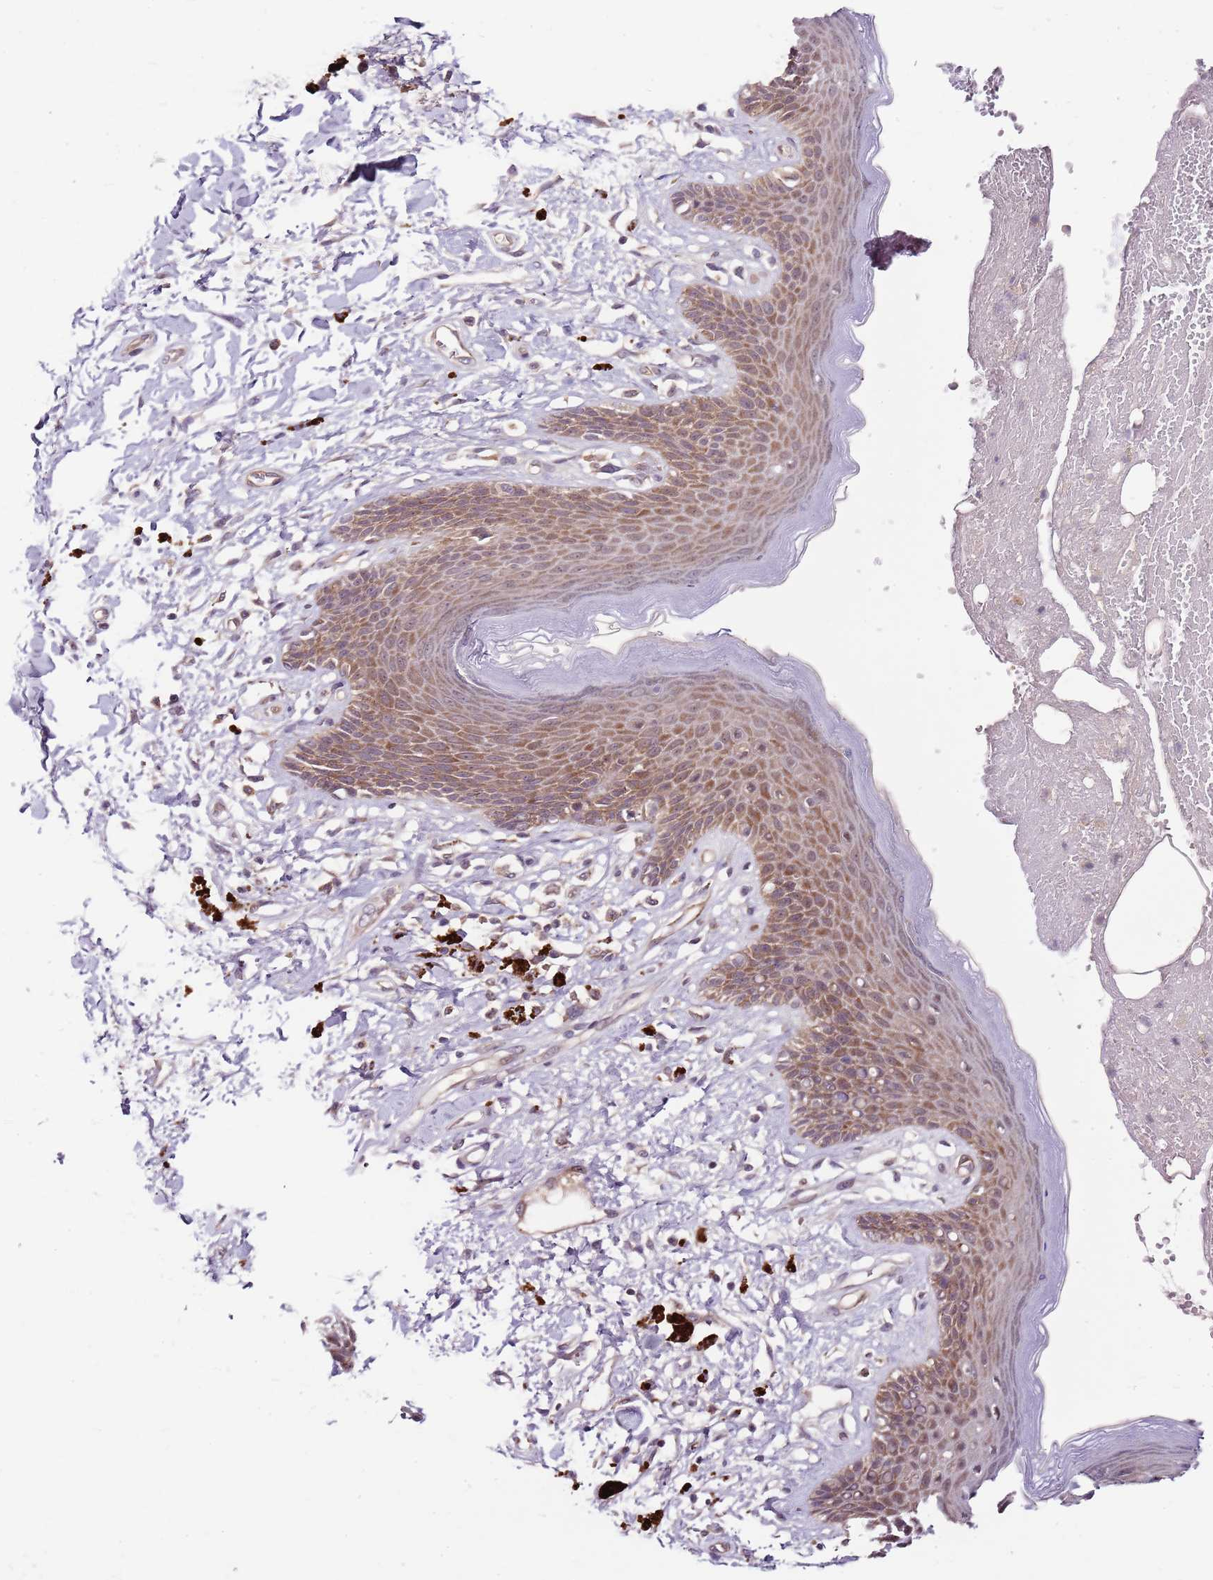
{"staining": {"intensity": "moderate", "quantity": ">75%", "location": "cytoplasmic/membranous"}, "tissue": "skin", "cell_type": "Epidermal cells", "image_type": "normal", "snomed": [{"axis": "morphology", "description": "Normal tissue, NOS"}, {"axis": "topography", "description": "Anal"}], "caption": "The micrograph reveals staining of benign skin, revealing moderate cytoplasmic/membranous protein positivity (brown color) within epidermal cells.", "gene": "FBXL22", "patient": {"sex": "female", "age": 78}}